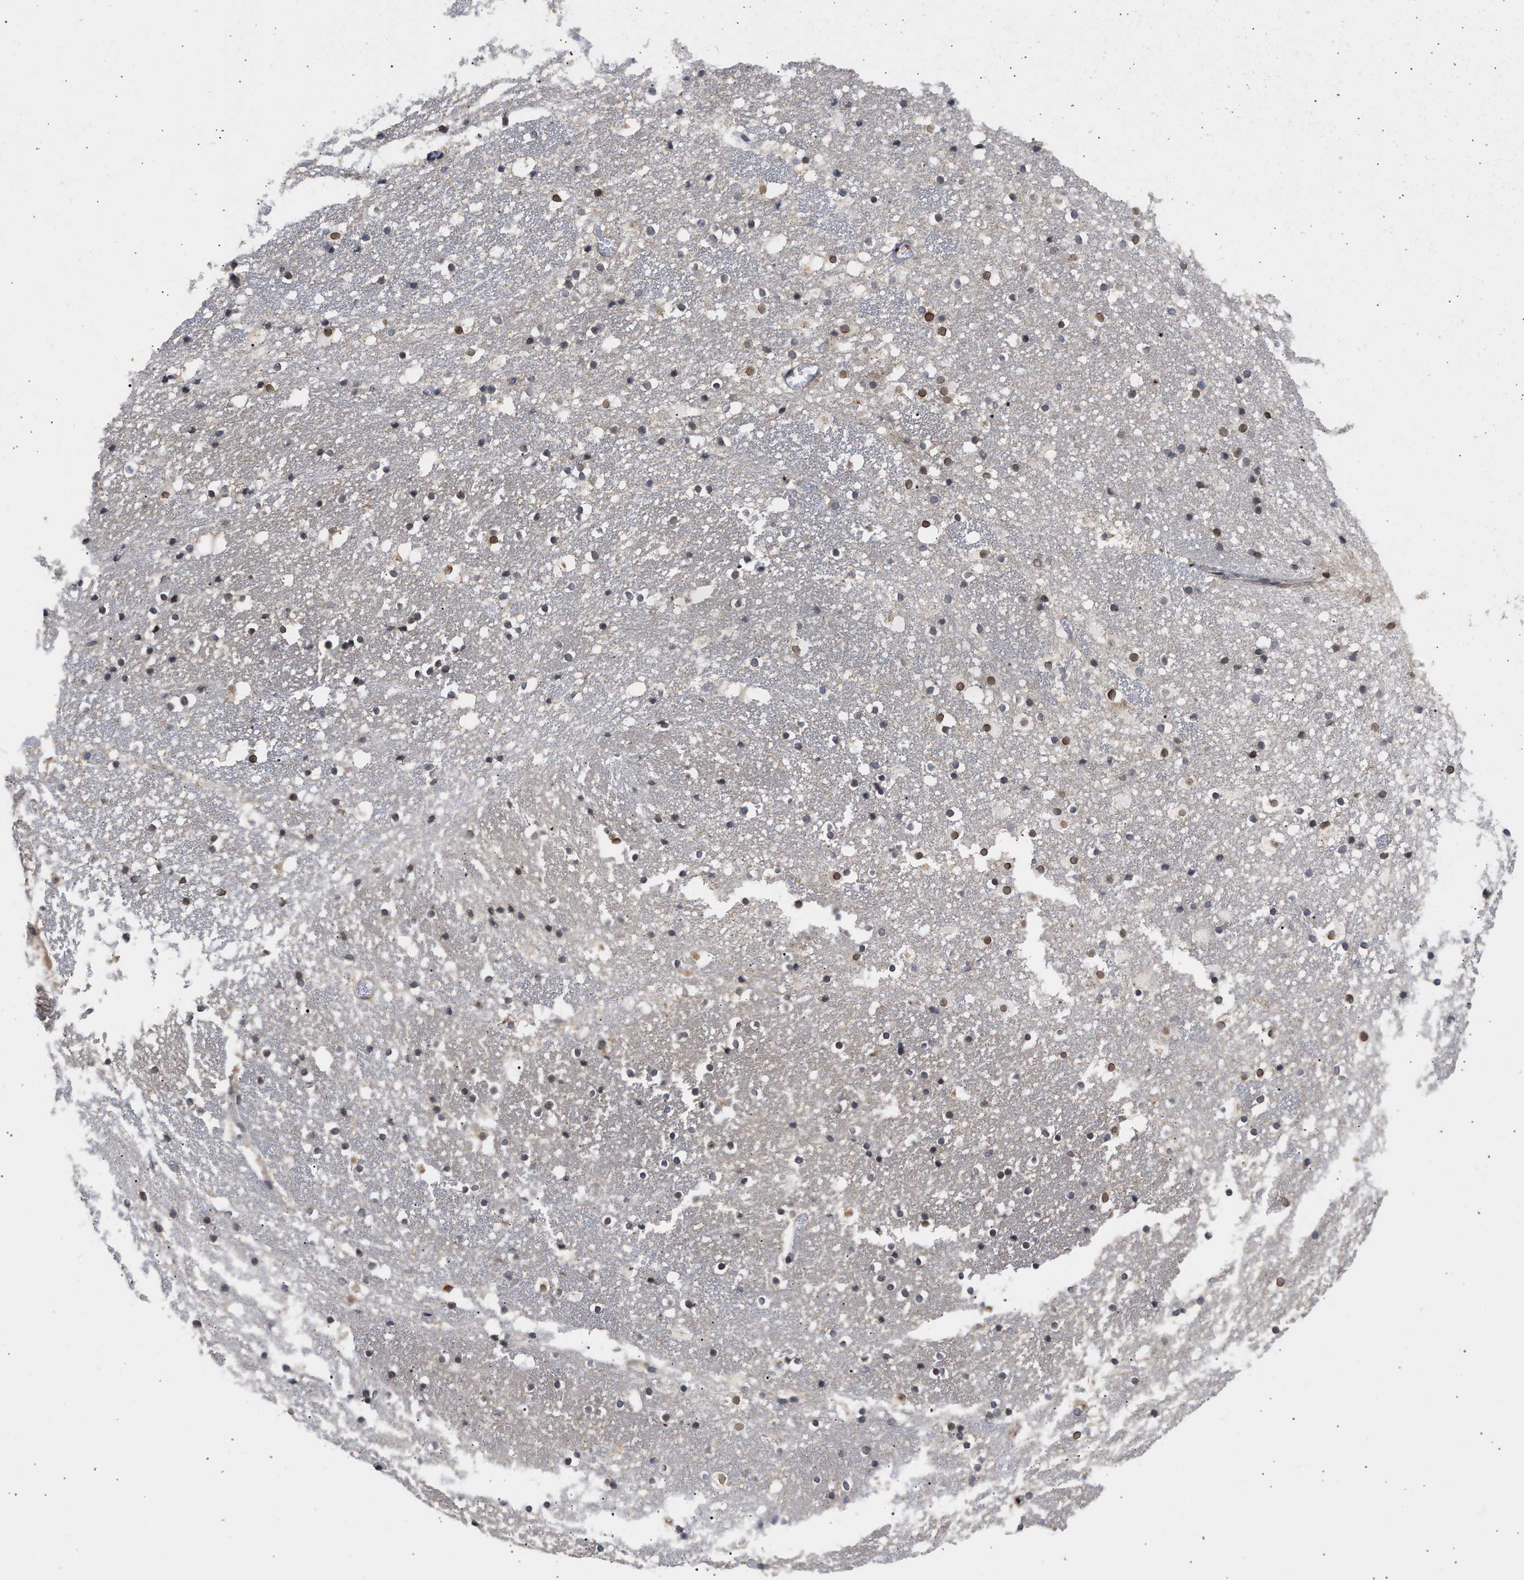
{"staining": {"intensity": "moderate", "quantity": "<25%", "location": "cytoplasmic/membranous,nuclear"}, "tissue": "caudate", "cell_type": "Glial cells", "image_type": "normal", "snomed": [{"axis": "morphology", "description": "Normal tissue, NOS"}, {"axis": "topography", "description": "Lateral ventricle wall"}], "caption": "Immunohistochemistry micrograph of benign caudate: caudate stained using immunohistochemistry exhibits low levels of moderate protein expression localized specifically in the cytoplasmic/membranous,nuclear of glial cells, appearing as a cytoplasmic/membranous,nuclear brown color.", "gene": "NUP62", "patient": {"sex": "male", "age": 45}}